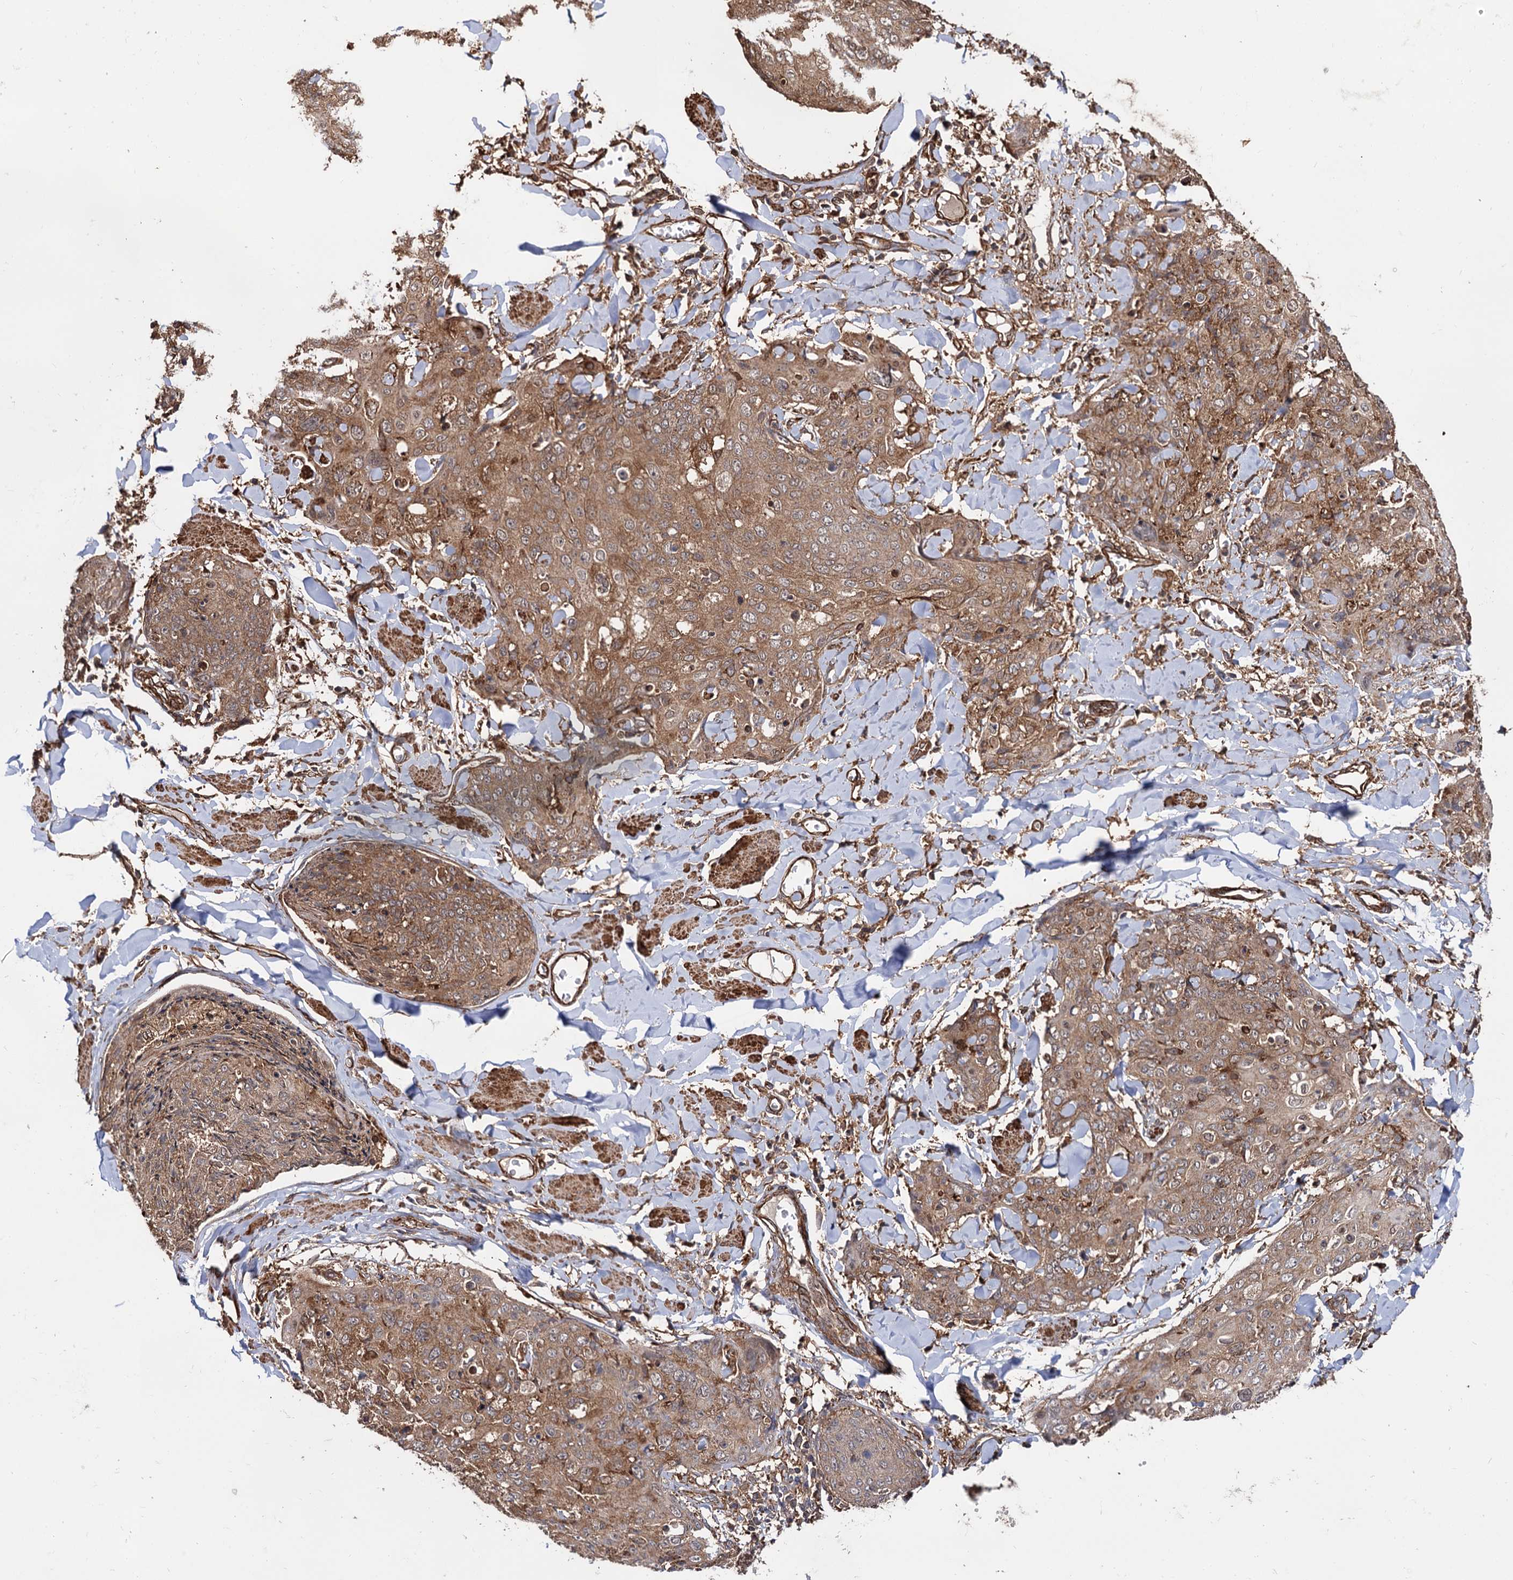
{"staining": {"intensity": "moderate", "quantity": ">75%", "location": "cytoplasmic/membranous"}, "tissue": "skin cancer", "cell_type": "Tumor cells", "image_type": "cancer", "snomed": [{"axis": "morphology", "description": "Squamous cell carcinoma, NOS"}, {"axis": "topography", "description": "Skin"}, {"axis": "topography", "description": "Vulva"}], "caption": "The image exhibits a brown stain indicating the presence of a protein in the cytoplasmic/membranous of tumor cells in skin squamous cell carcinoma.", "gene": "ATP8B4", "patient": {"sex": "female", "age": 85}}